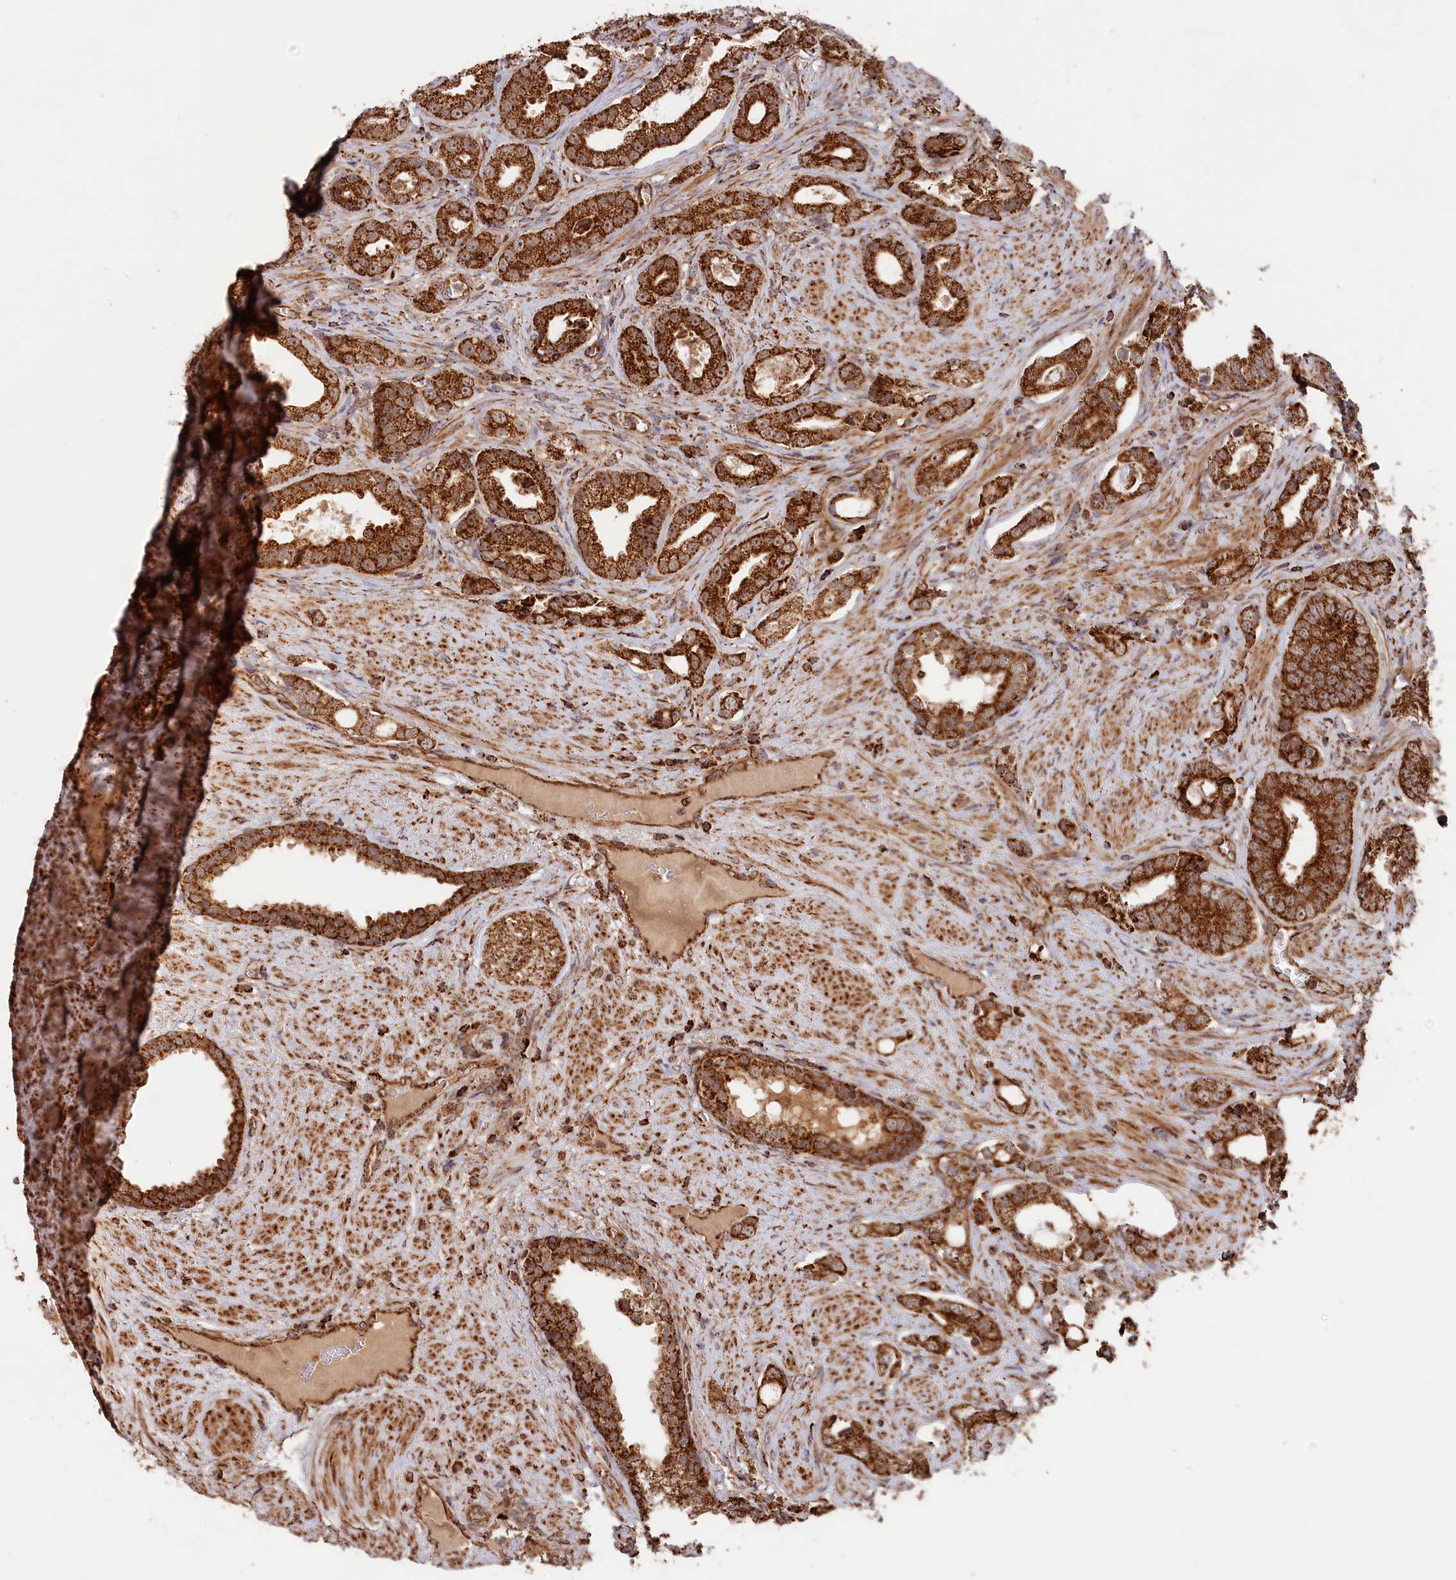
{"staining": {"intensity": "strong", "quantity": ">75%", "location": "cytoplasmic/membranous"}, "tissue": "prostate cancer", "cell_type": "Tumor cells", "image_type": "cancer", "snomed": [{"axis": "morphology", "description": "Adenocarcinoma, High grade"}, {"axis": "topography", "description": "Prostate"}], "caption": "DAB (3,3'-diaminobenzidine) immunohistochemical staining of human prostate cancer (high-grade adenocarcinoma) shows strong cytoplasmic/membranous protein expression in approximately >75% of tumor cells.", "gene": "MACROD1", "patient": {"sex": "male", "age": 67}}